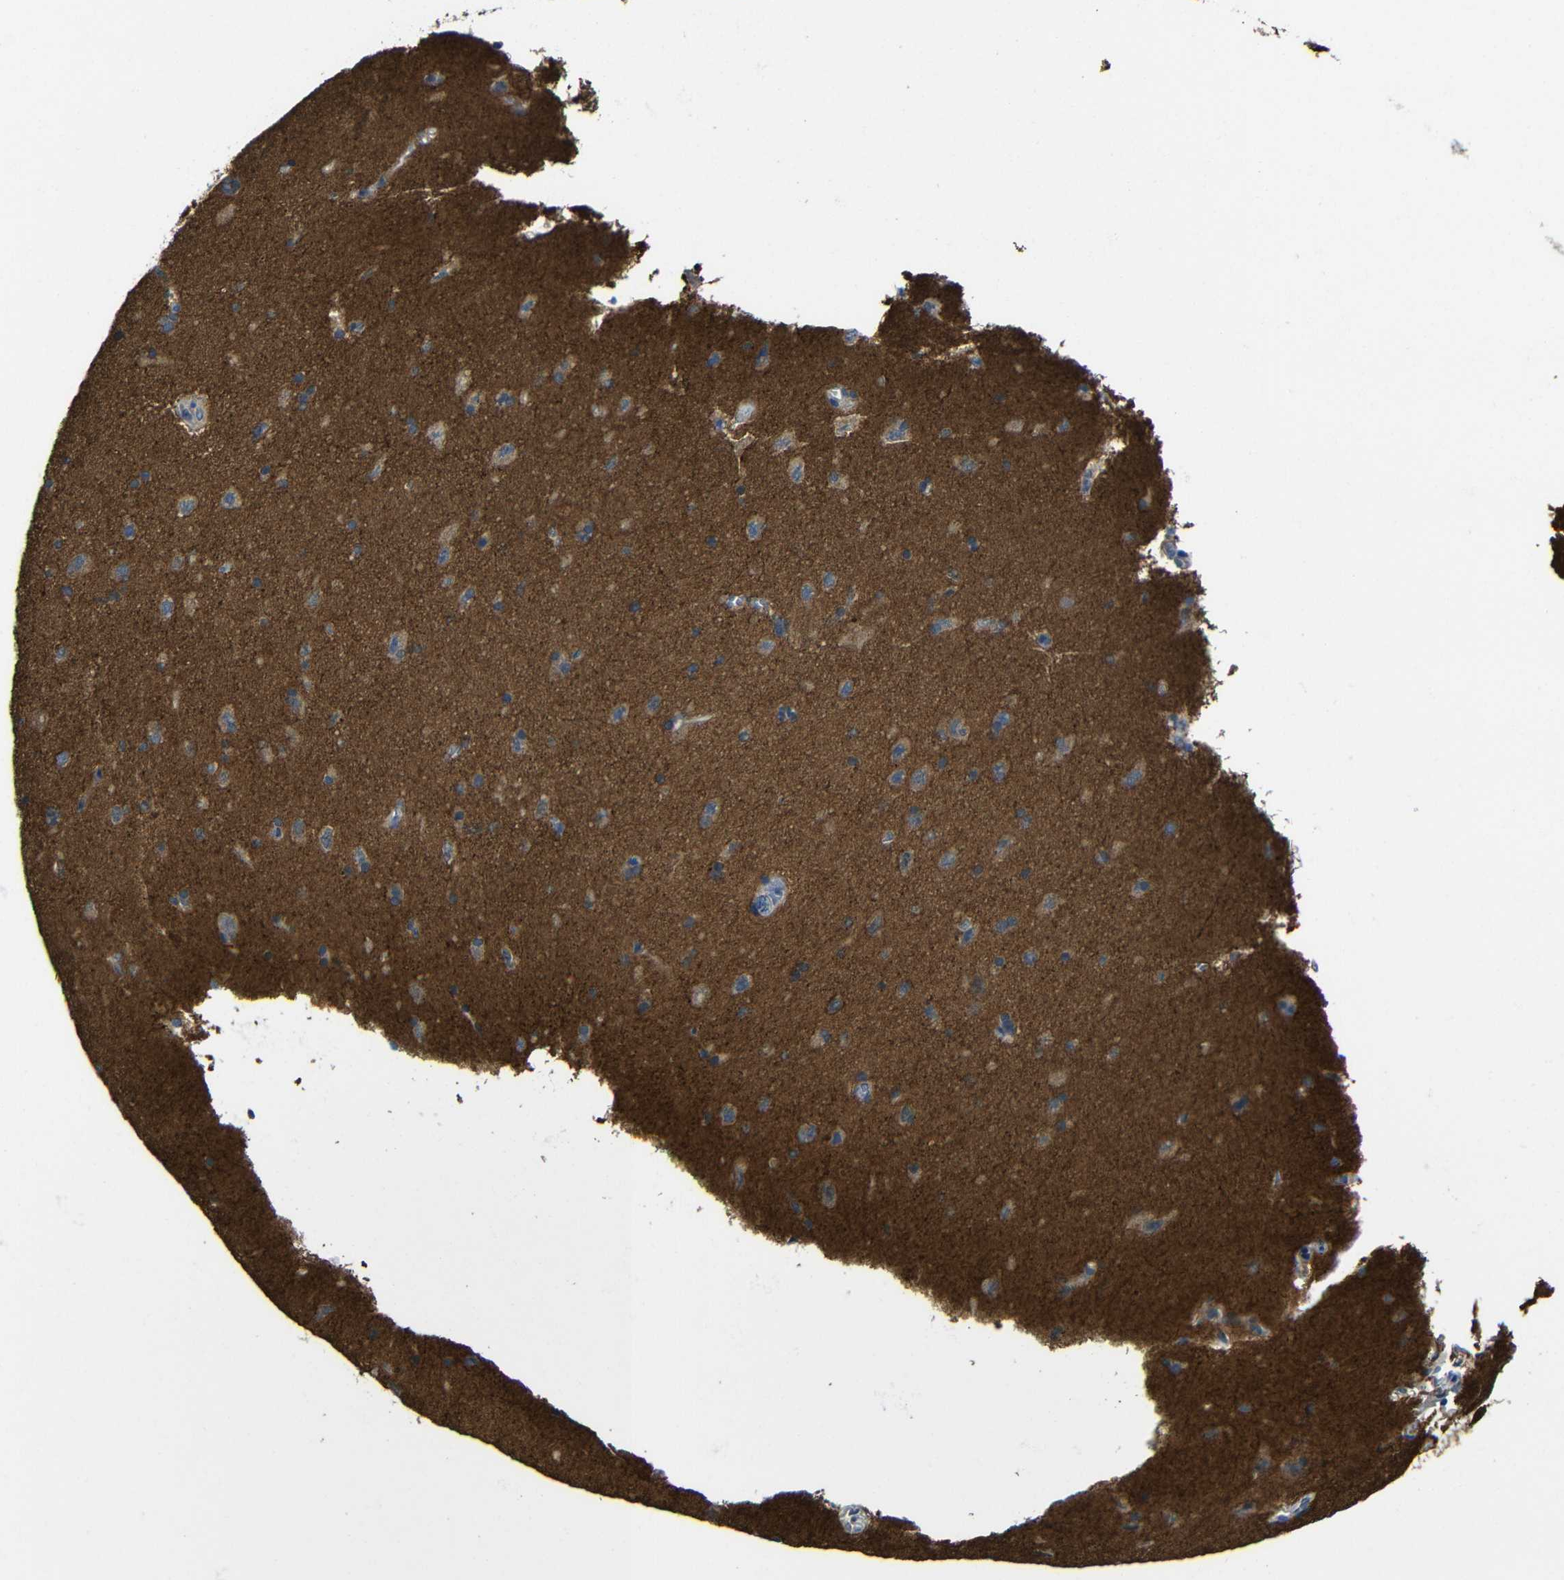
{"staining": {"intensity": "weak", "quantity": "25%-75%", "location": "cytoplasmic/membranous"}, "tissue": "cerebral cortex", "cell_type": "Endothelial cells", "image_type": "normal", "snomed": [{"axis": "morphology", "description": "Normal tissue, NOS"}, {"axis": "topography", "description": "Cerebral cortex"}], "caption": "Immunohistochemical staining of unremarkable cerebral cortex shows weak cytoplasmic/membranous protein expression in about 25%-75% of endothelial cells. (DAB IHC, brown staining for protein, blue staining for nuclei).", "gene": "ZNF90", "patient": {"sex": "male", "age": 62}}